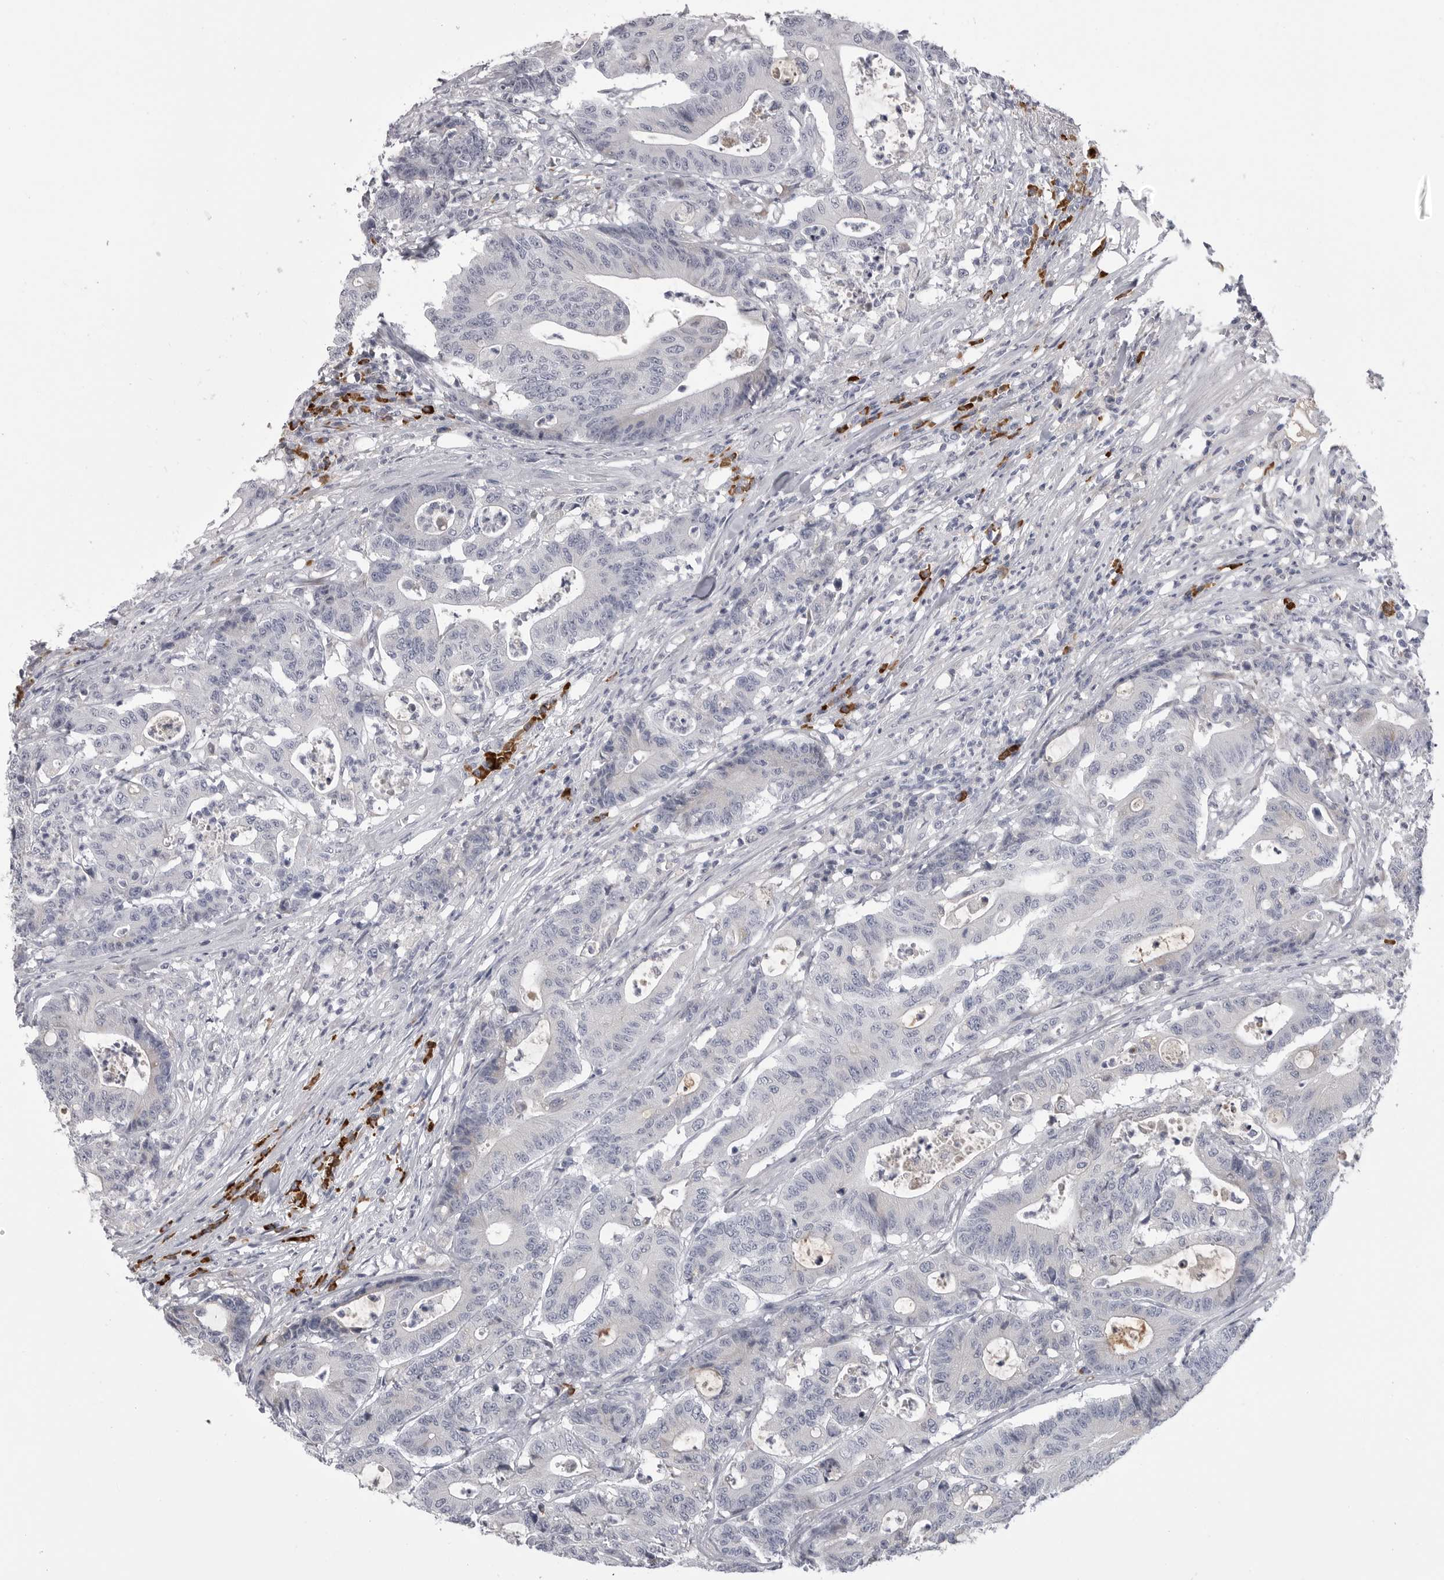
{"staining": {"intensity": "negative", "quantity": "none", "location": "none"}, "tissue": "colorectal cancer", "cell_type": "Tumor cells", "image_type": "cancer", "snomed": [{"axis": "morphology", "description": "Adenocarcinoma, NOS"}, {"axis": "topography", "description": "Colon"}], "caption": "The image displays no significant positivity in tumor cells of colorectal adenocarcinoma. Nuclei are stained in blue.", "gene": "FKBP2", "patient": {"sex": "female", "age": 84}}